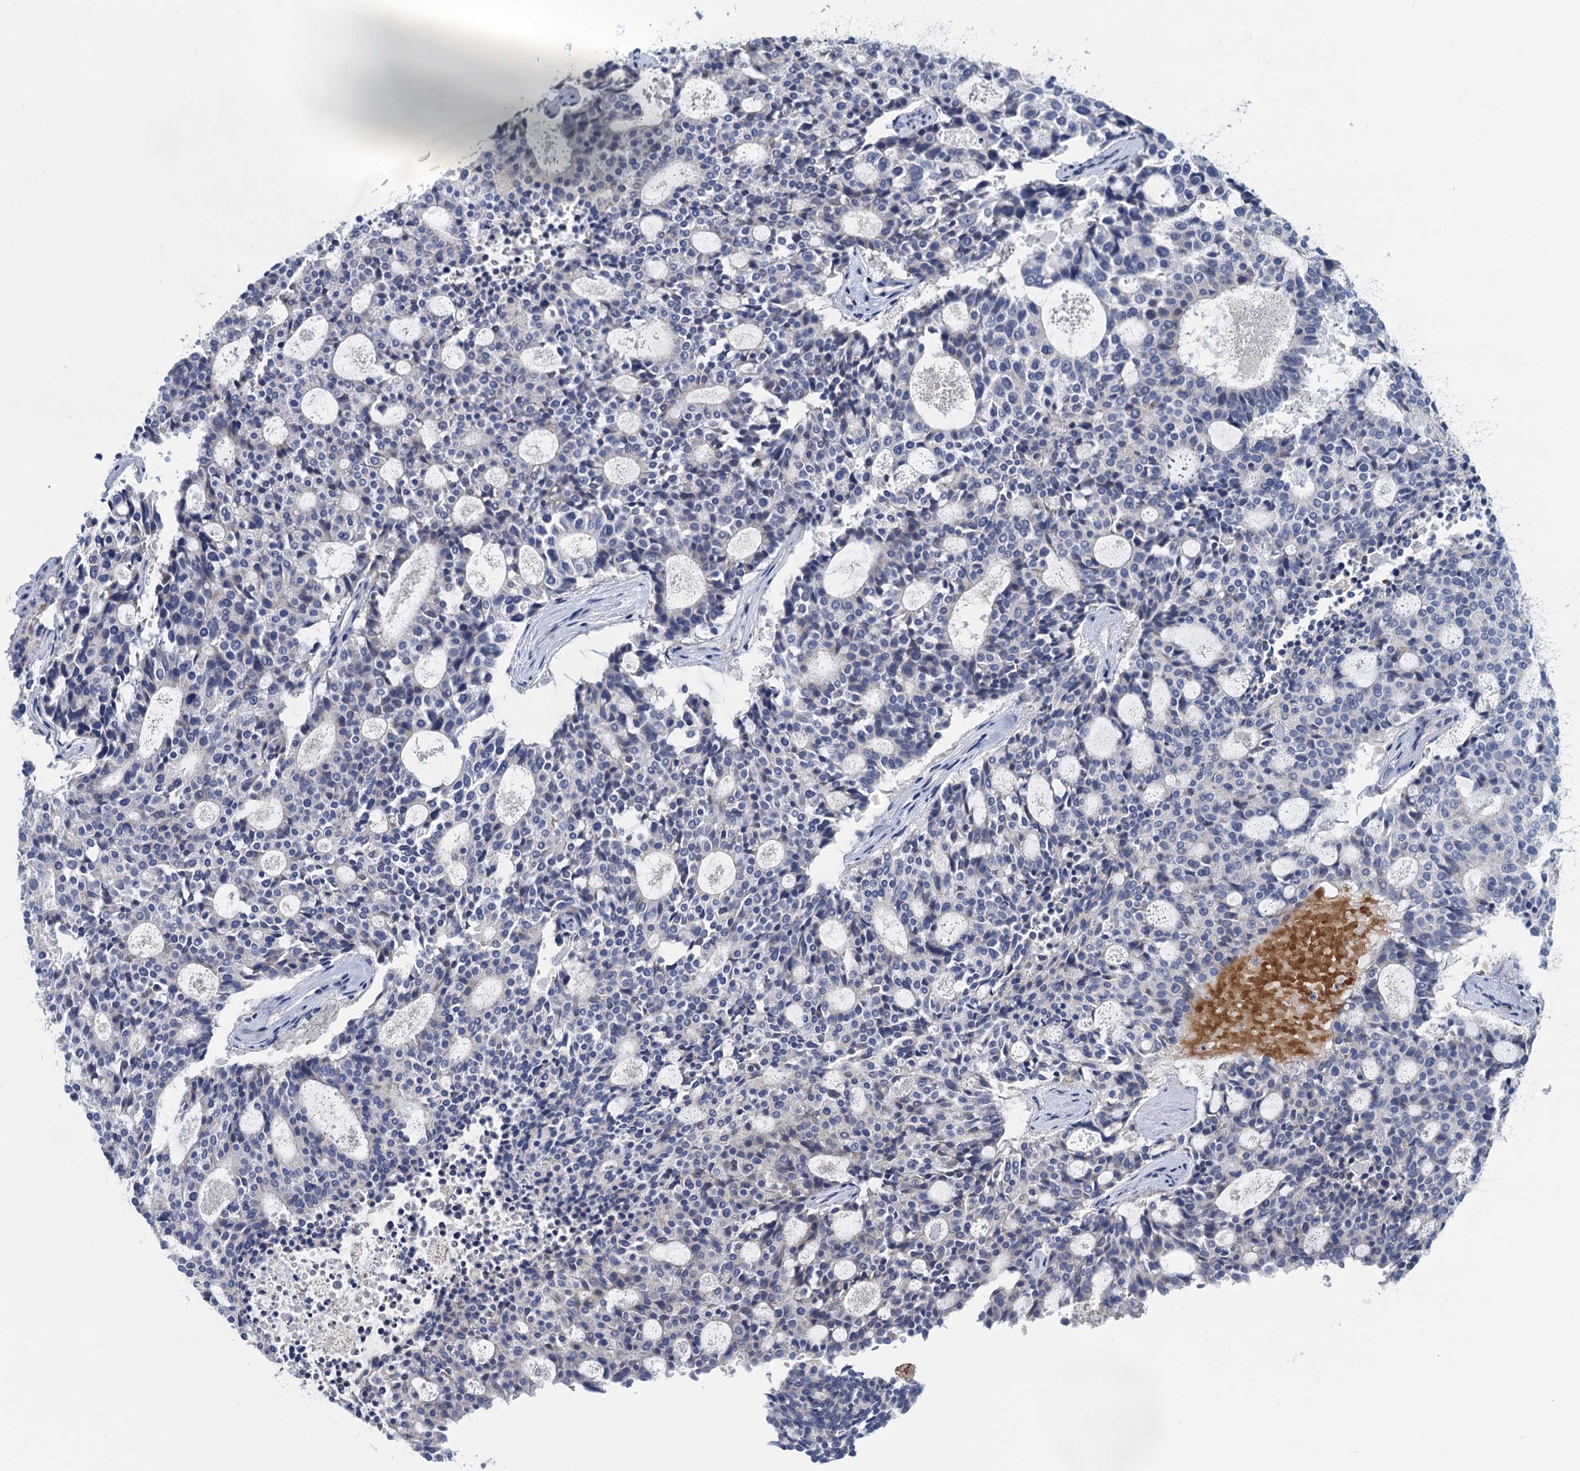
{"staining": {"intensity": "negative", "quantity": "none", "location": "none"}, "tissue": "carcinoid", "cell_type": "Tumor cells", "image_type": "cancer", "snomed": [{"axis": "morphology", "description": "Carcinoid, malignant, NOS"}, {"axis": "topography", "description": "Pancreas"}], "caption": "Tumor cells are negative for protein expression in human carcinoid (malignant).", "gene": "RTKN2", "patient": {"sex": "female", "age": 54}}